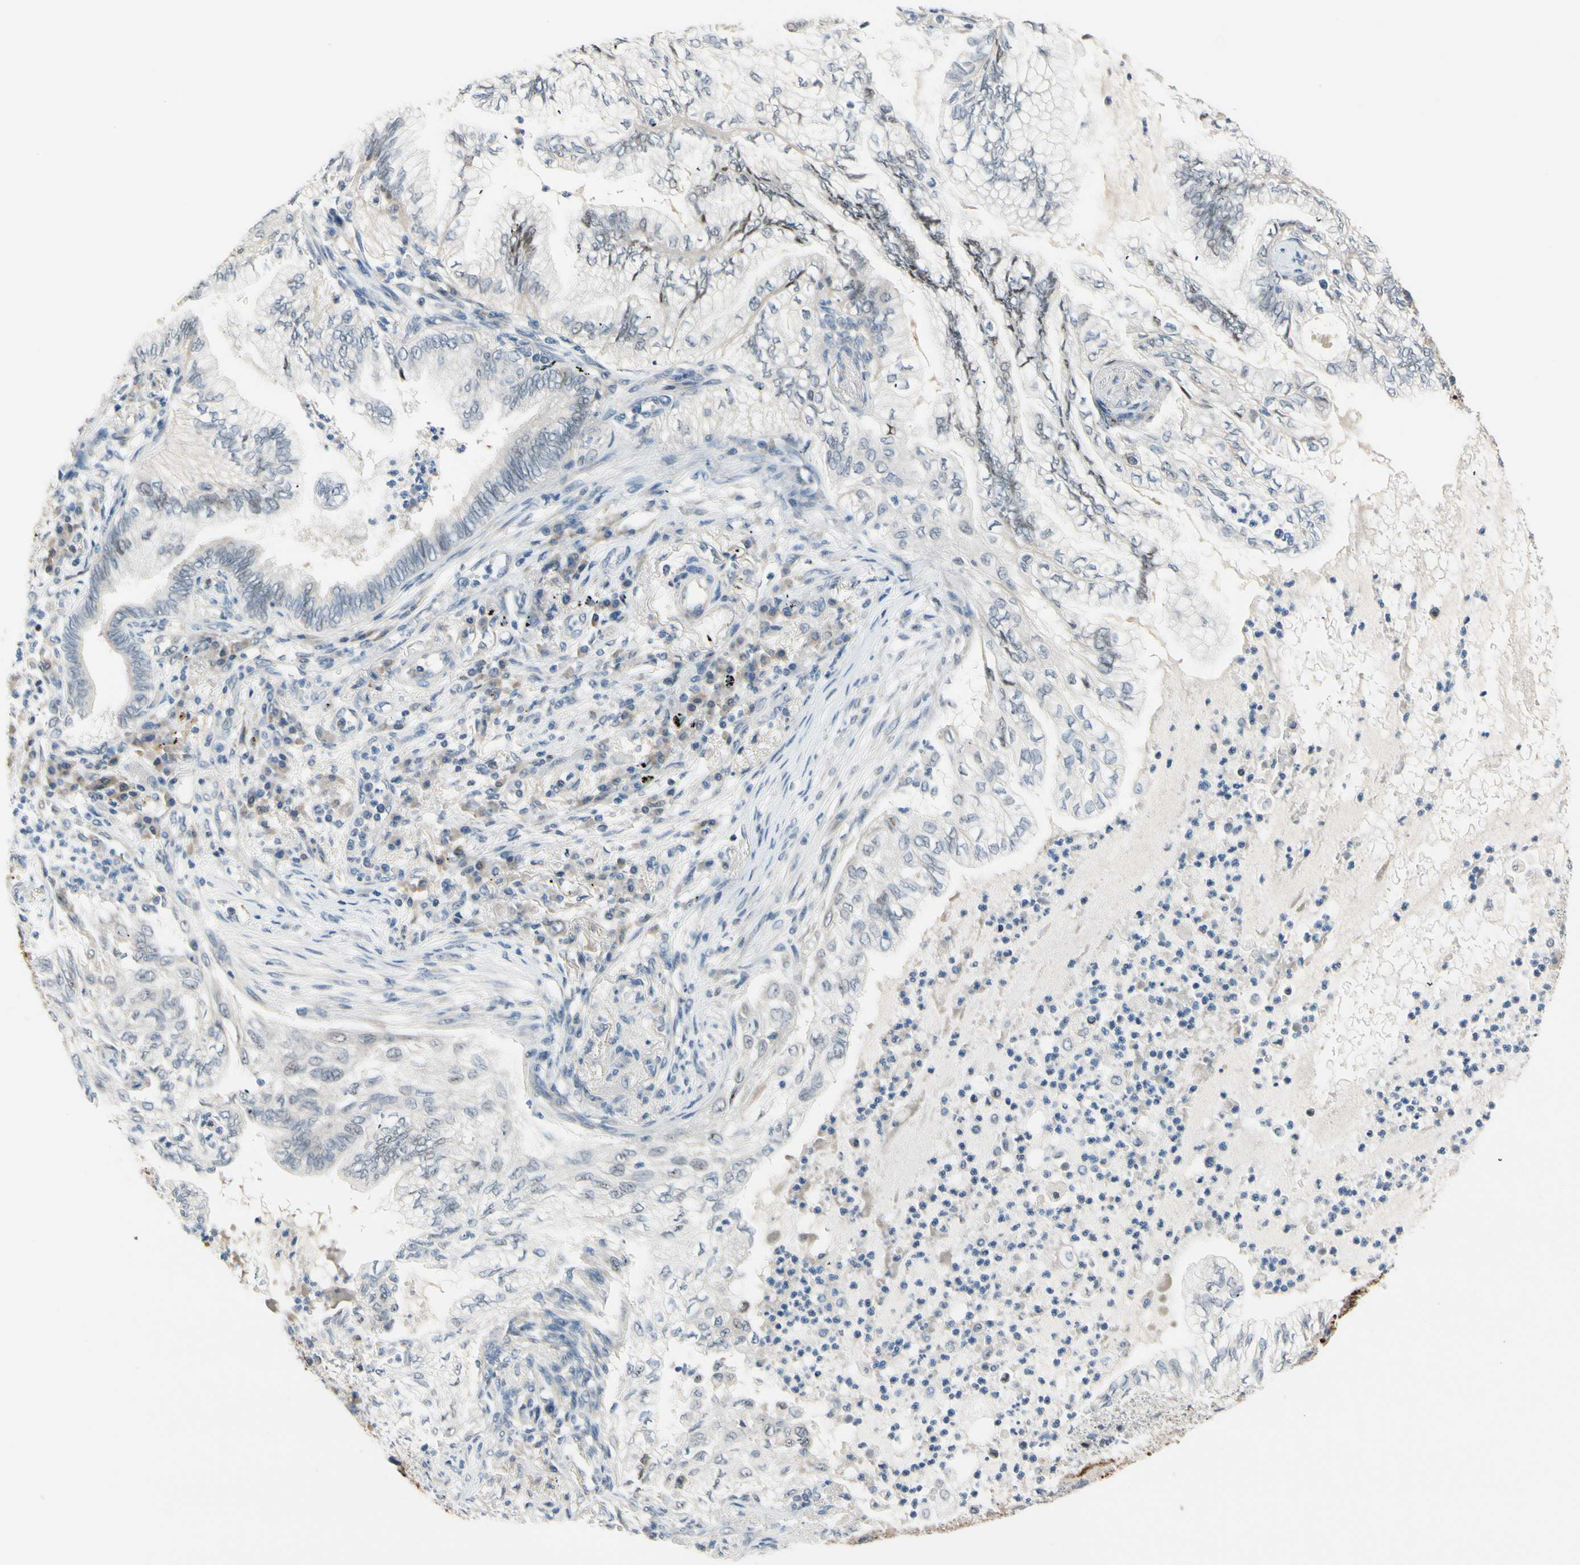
{"staining": {"intensity": "negative", "quantity": "none", "location": "none"}, "tissue": "lung cancer", "cell_type": "Tumor cells", "image_type": "cancer", "snomed": [{"axis": "morphology", "description": "Normal tissue, NOS"}, {"axis": "morphology", "description": "Adenocarcinoma, NOS"}, {"axis": "topography", "description": "Bronchus"}, {"axis": "topography", "description": "Lung"}], "caption": "Tumor cells are negative for brown protein staining in adenocarcinoma (lung).", "gene": "SLC27A6", "patient": {"sex": "female", "age": 70}}